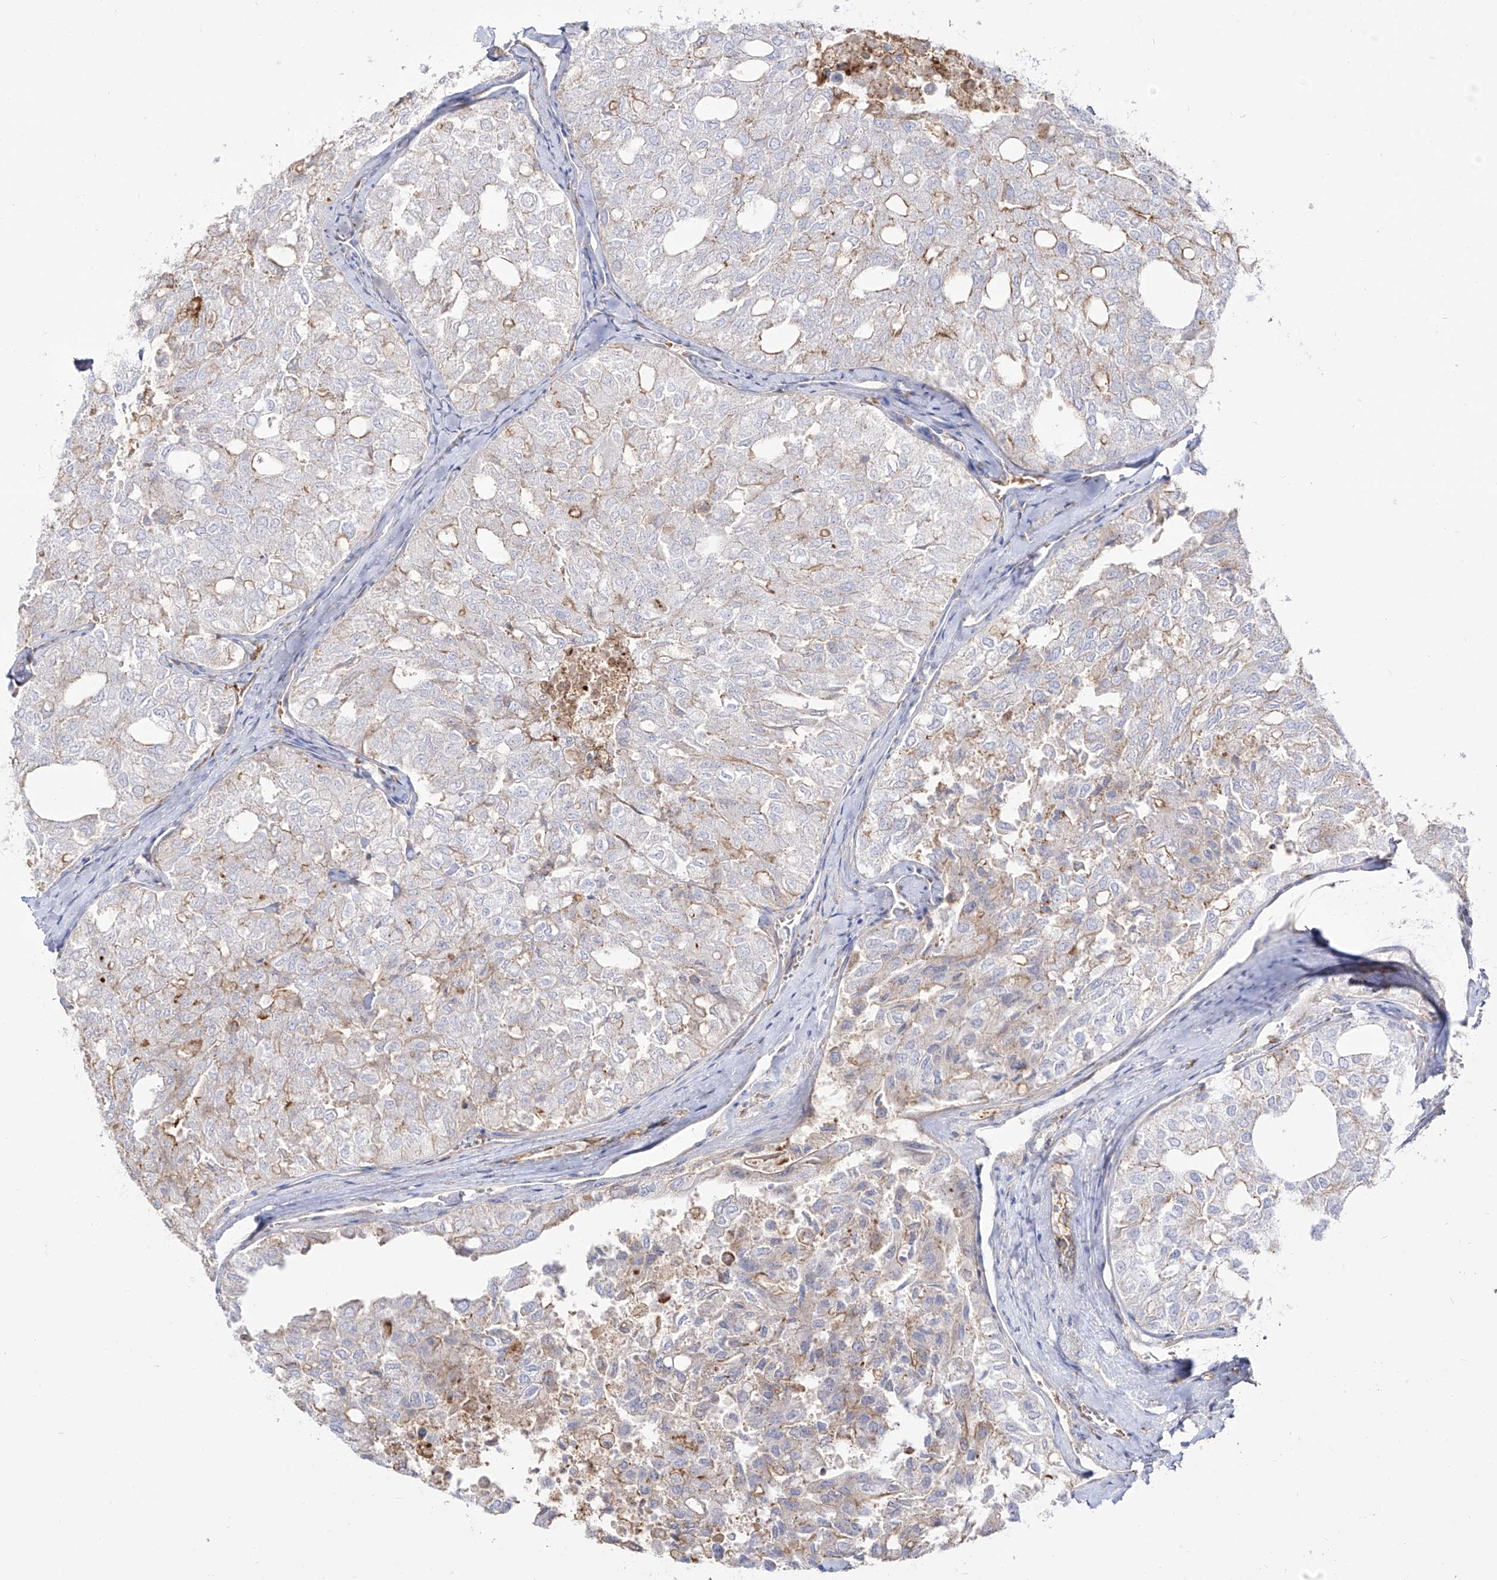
{"staining": {"intensity": "weak", "quantity": "<25%", "location": "cytoplasmic/membranous"}, "tissue": "thyroid cancer", "cell_type": "Tumor cells", "image_type": "cancer", "snomed": [{"axis": "morphology", "description": "Follicular adenoma carcinoma, NOS"}, {"axis": "topography", "description": "Thyroid gland"}], "caption": "IHC of human thyroid cancer (follicular adenoma carcinoma) shows no positivity in tumor cells.", "gene": "ZGRF1", "patient": {"sex": "male", "age": 75}}